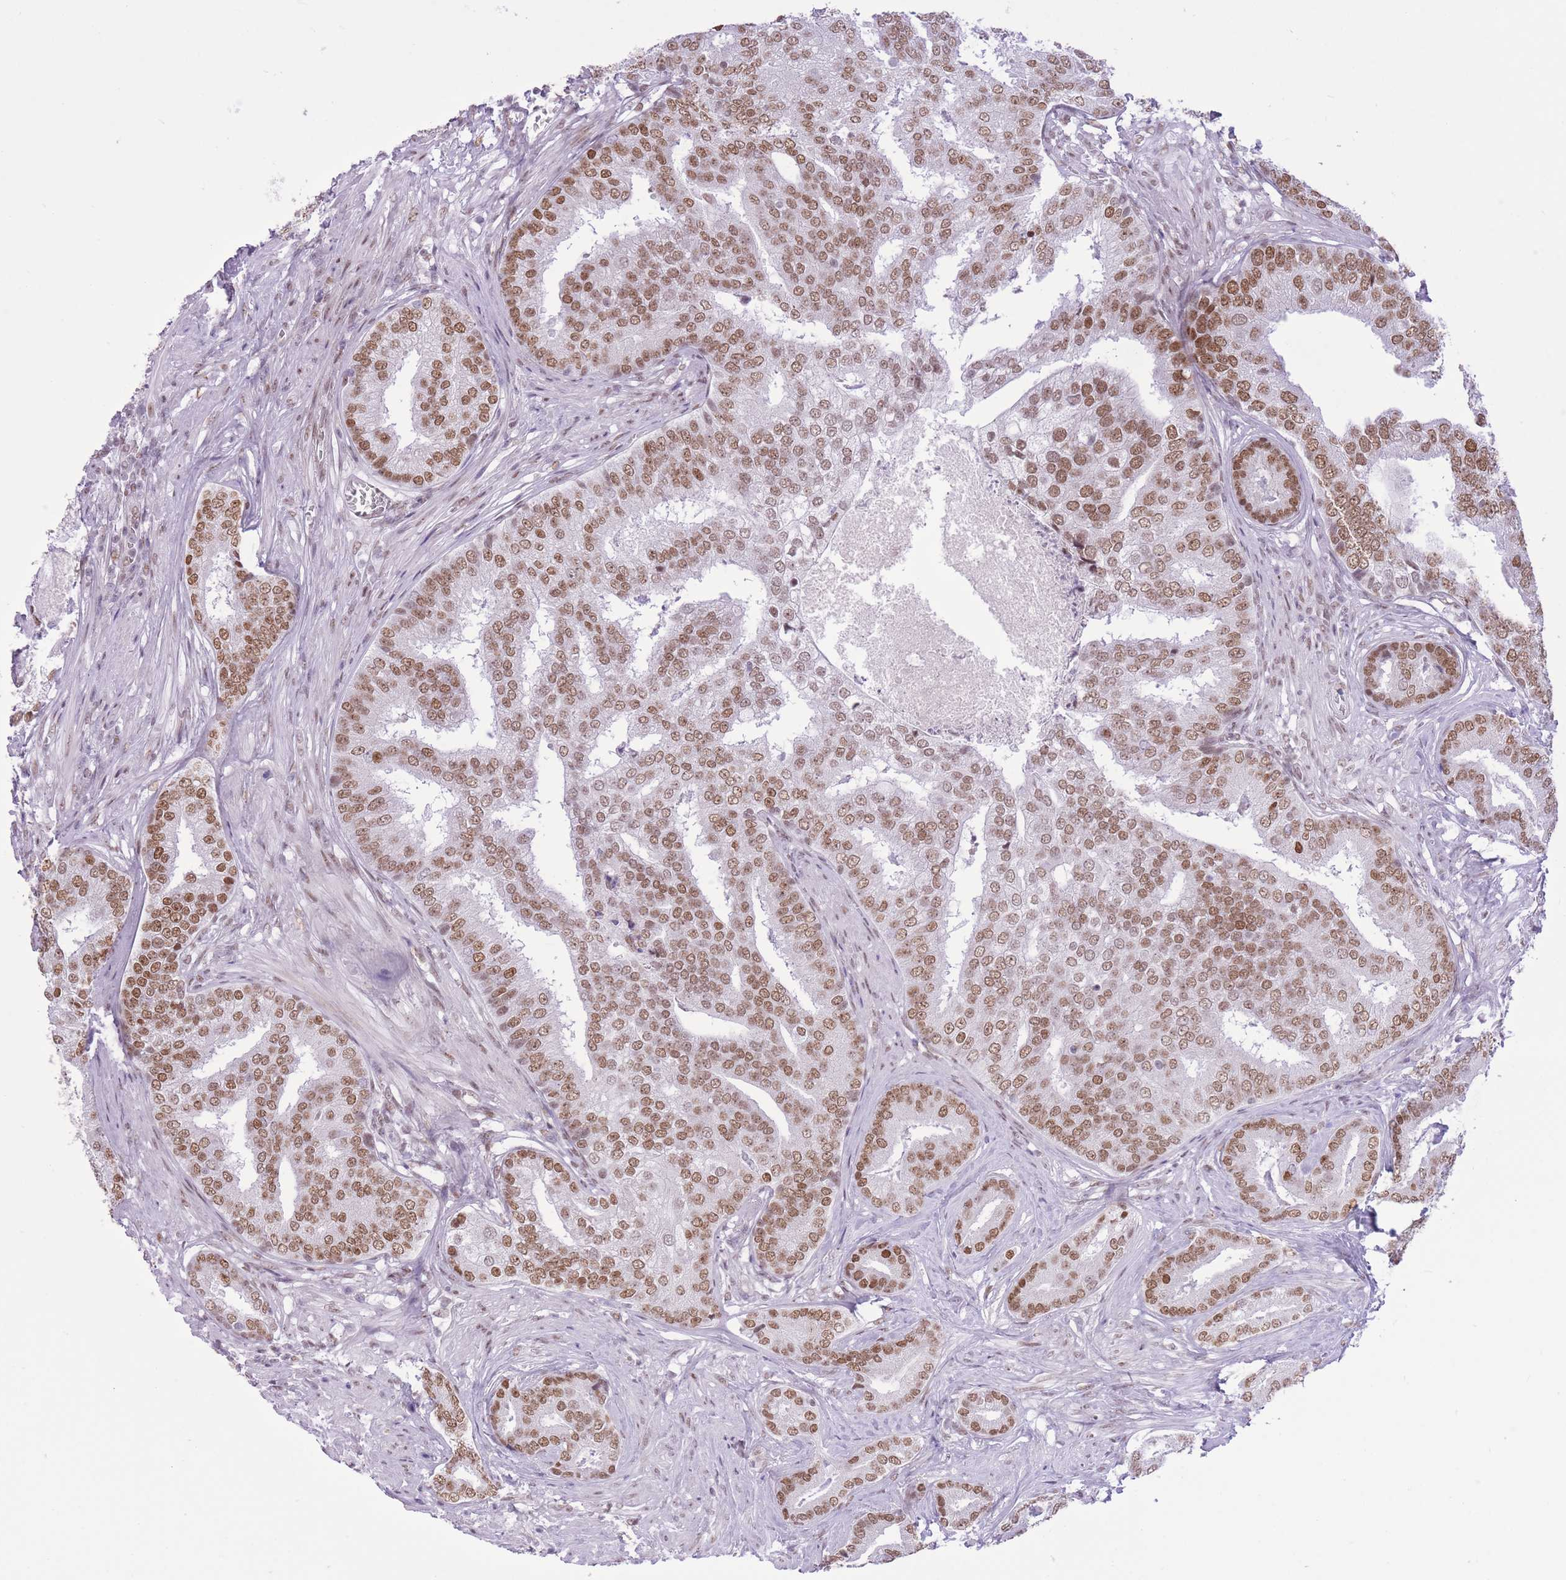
{"staining": {"intensity": "moderate", "quantity": ">75%", "location": "nuclear"}, "tissue": "prostate cancer", "cell_type": "Tumor cells", "image_type": "cancer", "snomed": [{"axis": "morphology", "description": "Adenocarcinoma, High grade"}, {"axis": "topography", "description": "Prostate"}], "caption": "A high-resolution photomicrograph shows immunohistochemistry staining of prostate adenocarcinoma (high-grade), which shows moderate nuclear expression in approximately >75% of tumor cells.", "gene": "ZBED5", "patient": {"sex": "male", "age": 55}}